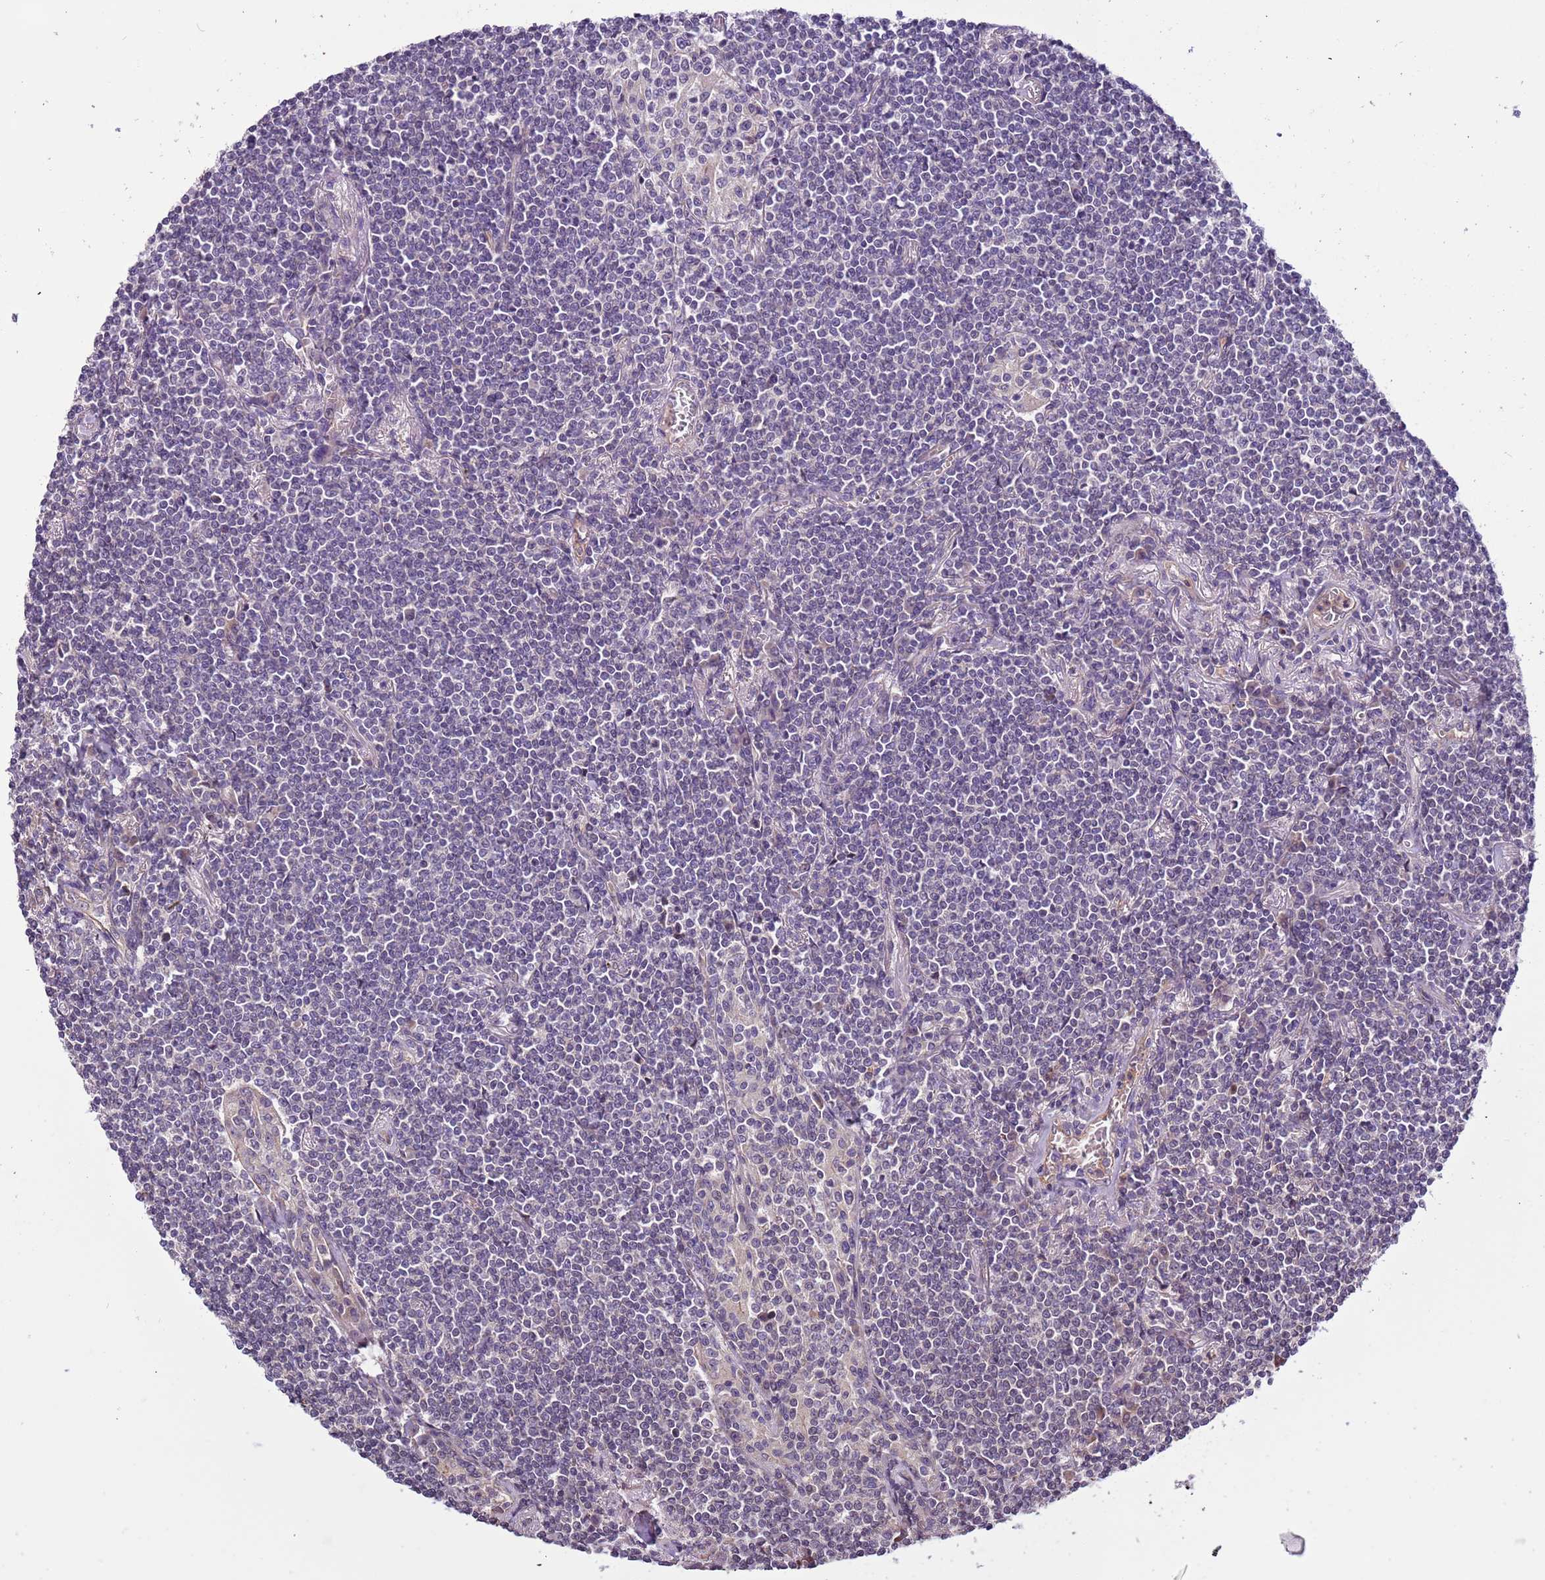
{"staining": {"intensity": "negative", "quantity": "none", "location": "none"}, "tissue": "lymphoma", "cell_type": "Tumor cells", "image_type": "cancer", "snomed": [{"axis": "morphology", "description": "Malignant lymphoma, non-Hodgkin's type, Low grade"}, {"axis": "topography", "description": "Lung"}], "caption": "DAB immunohistochemical staining of malignant lymphoma, non-Hodgkin's type (low-grade) shows no significant positivity in tumor cells.", "gene": "LAMB4", "patient": {"sex": "female", "age": 71}}